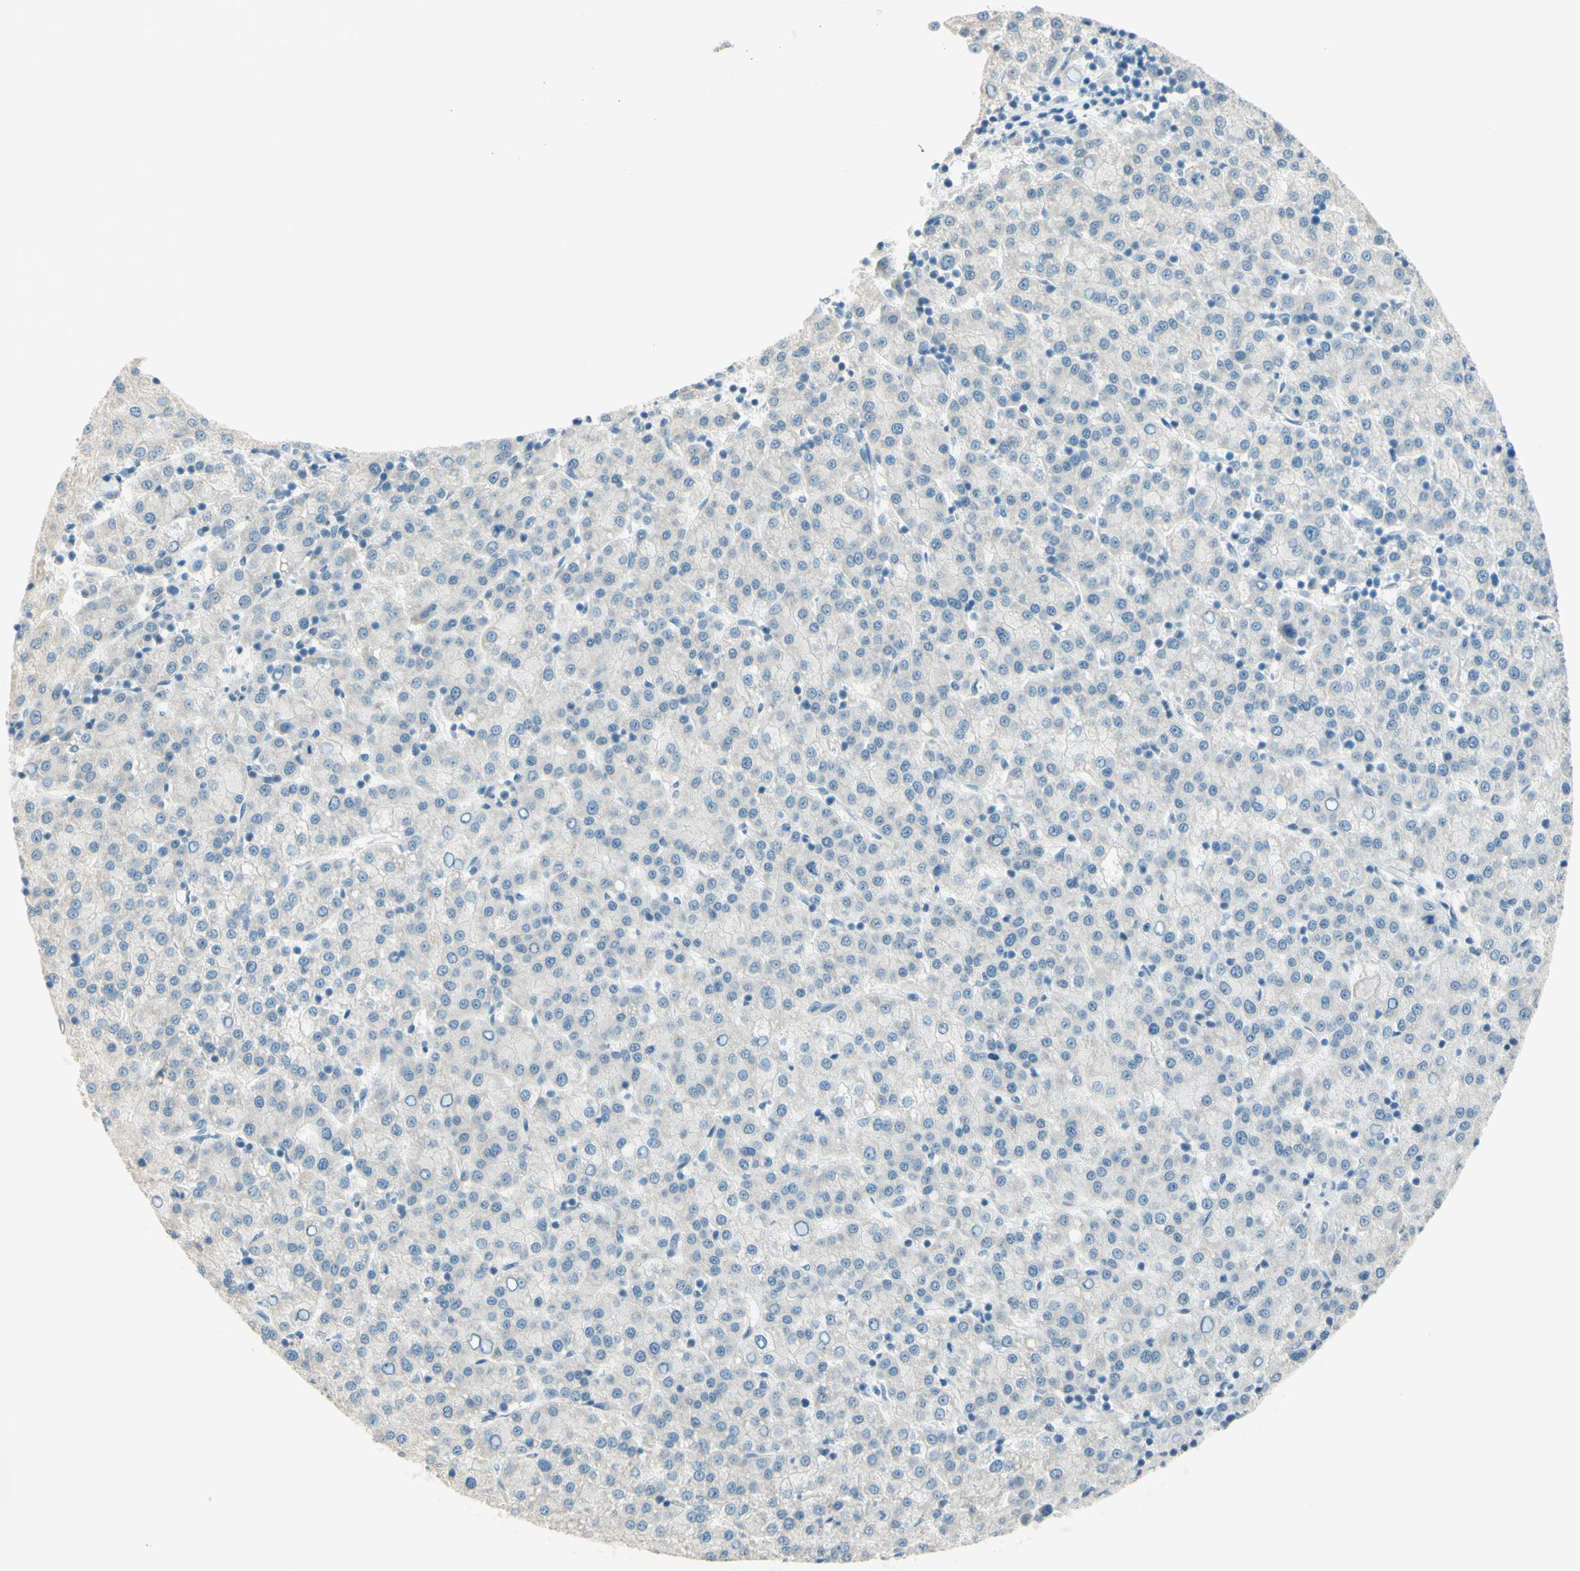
{"staining": {"intensity": "negative", "quantity": "none", "location": "none"}, "tissue": "liver cancer", "cell_type": "Tumor cells", "image_type": "cancer", "snomed": [{"axis": "morphology", "description": "Carcinoma, Hepatocellular, NOS"}, {"axis": "topography", "description": "Liver"}], "caption": "The photomicrograph shows no staining of tumor cells in liver cancer.", "gene": "JPH1", "patient": {"sex": "female", "age": 58}}